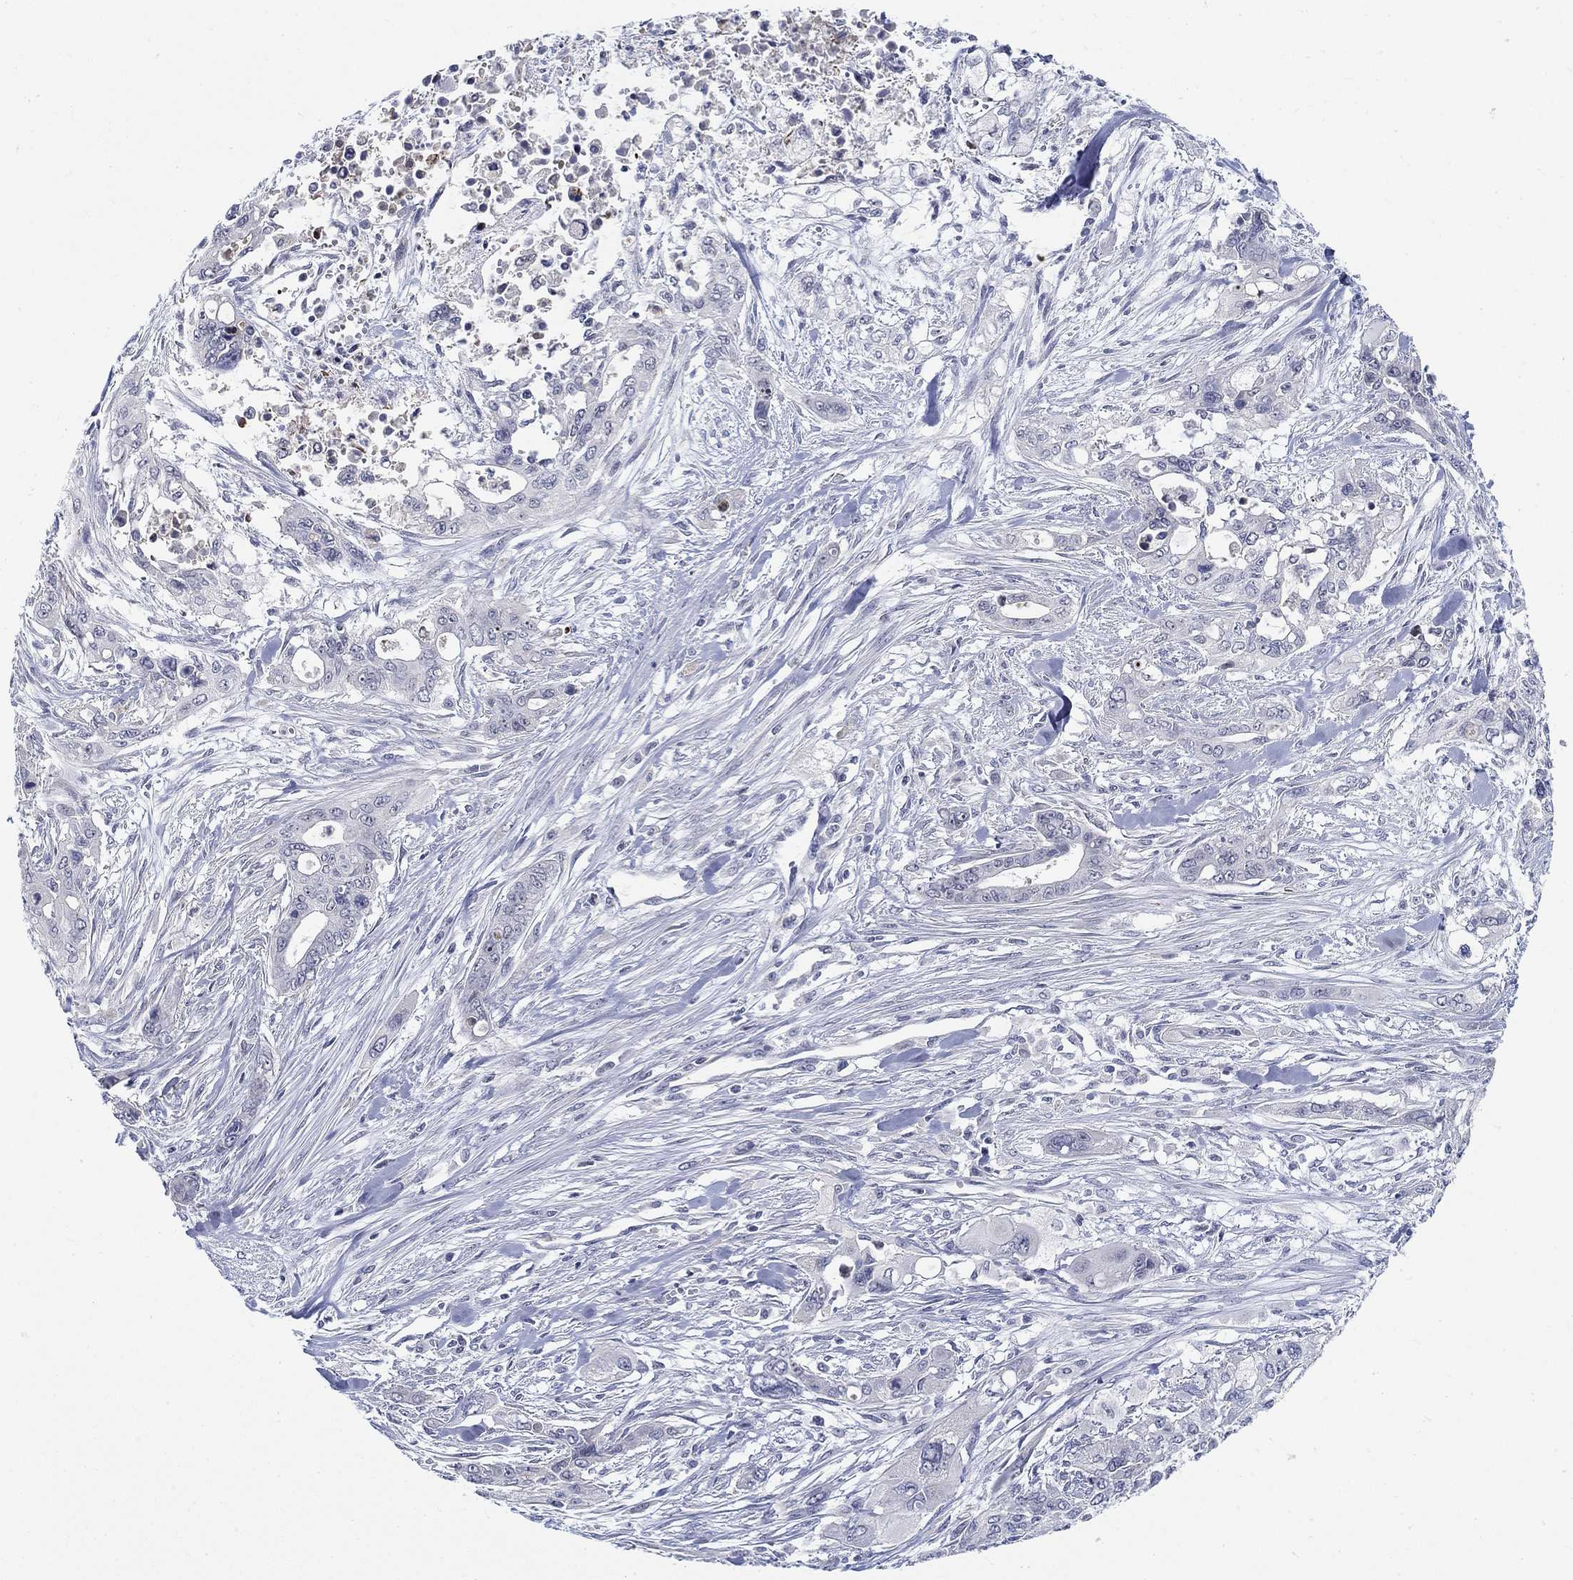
{"staining": {"intensity": "negative", "quantity": "none", "location": "none"}, "tissue": "pancreatic cancer", "cell_type": "Tumor cells", "image_type": "cancer", "snomed": [{"axis": "morphology", "description": "Adenocarcinoma, NOS"}, {"axis": "topography", "description": "Pancreas"}], "caption": "IHC image of pancreatic adenocarcinoma stained for a protein (brown), which exhibits no positivity in tumor cells. (DAB immunohistochemistry with hematoxylin counter stain).", "gene": "SMIM18", "patient": {"sex": "male", "age": 47}}